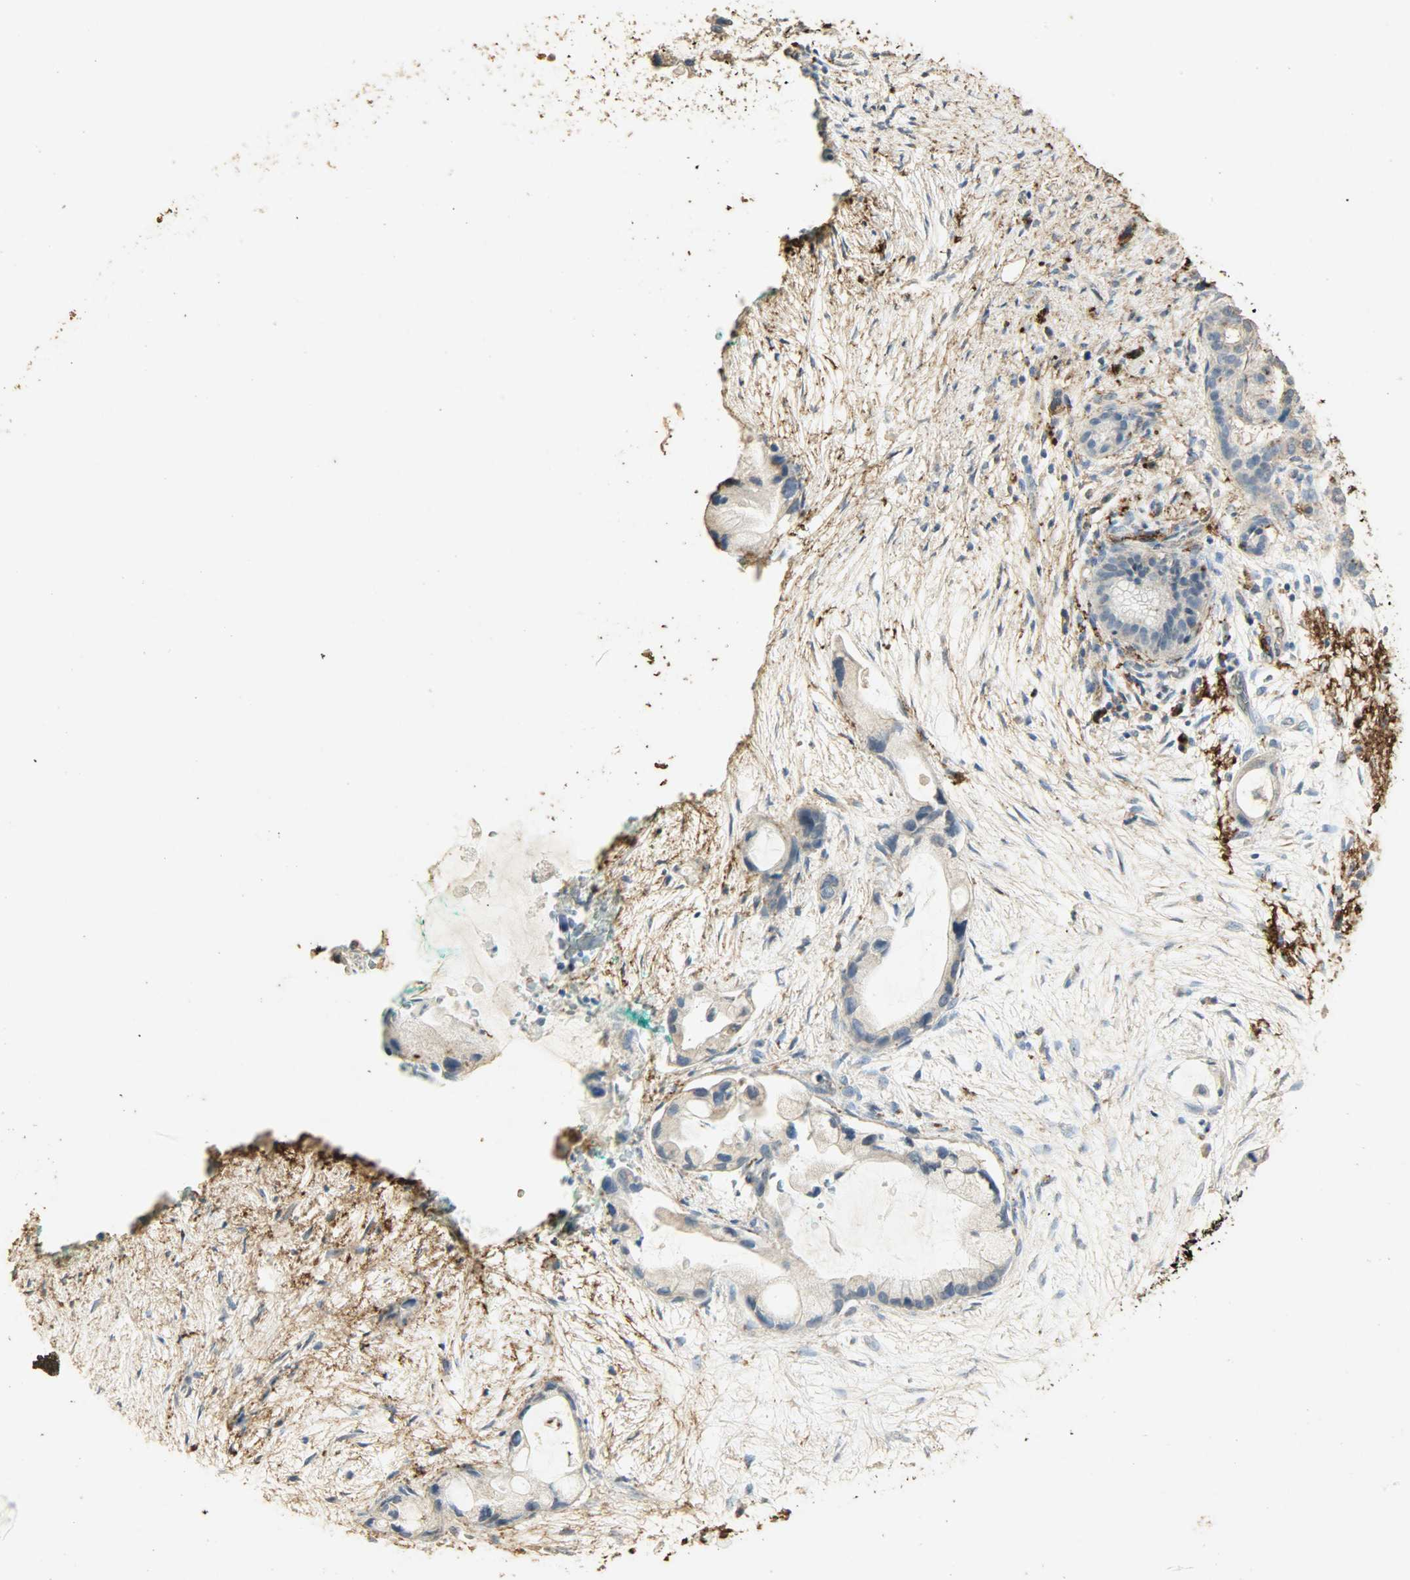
{"staining": {"intensity": "negative", "quantity": "none", "location": "none"}, "tissue": "pancreatic cancer", "cell_type": "Tumor cells", "image_type": "cancer", "snomed": [{"axis": "morphology", "description": "Adenocarcinoma, NOS"}, {"axis": "topography", "description": "Pancreas"}], "caption": "Adenocarcinoma (pancreatic) stained for a protein using IHC shows no expression tumor cells.", "gene": "ASB9", "patient": {"sex": "female", "age": 59}}